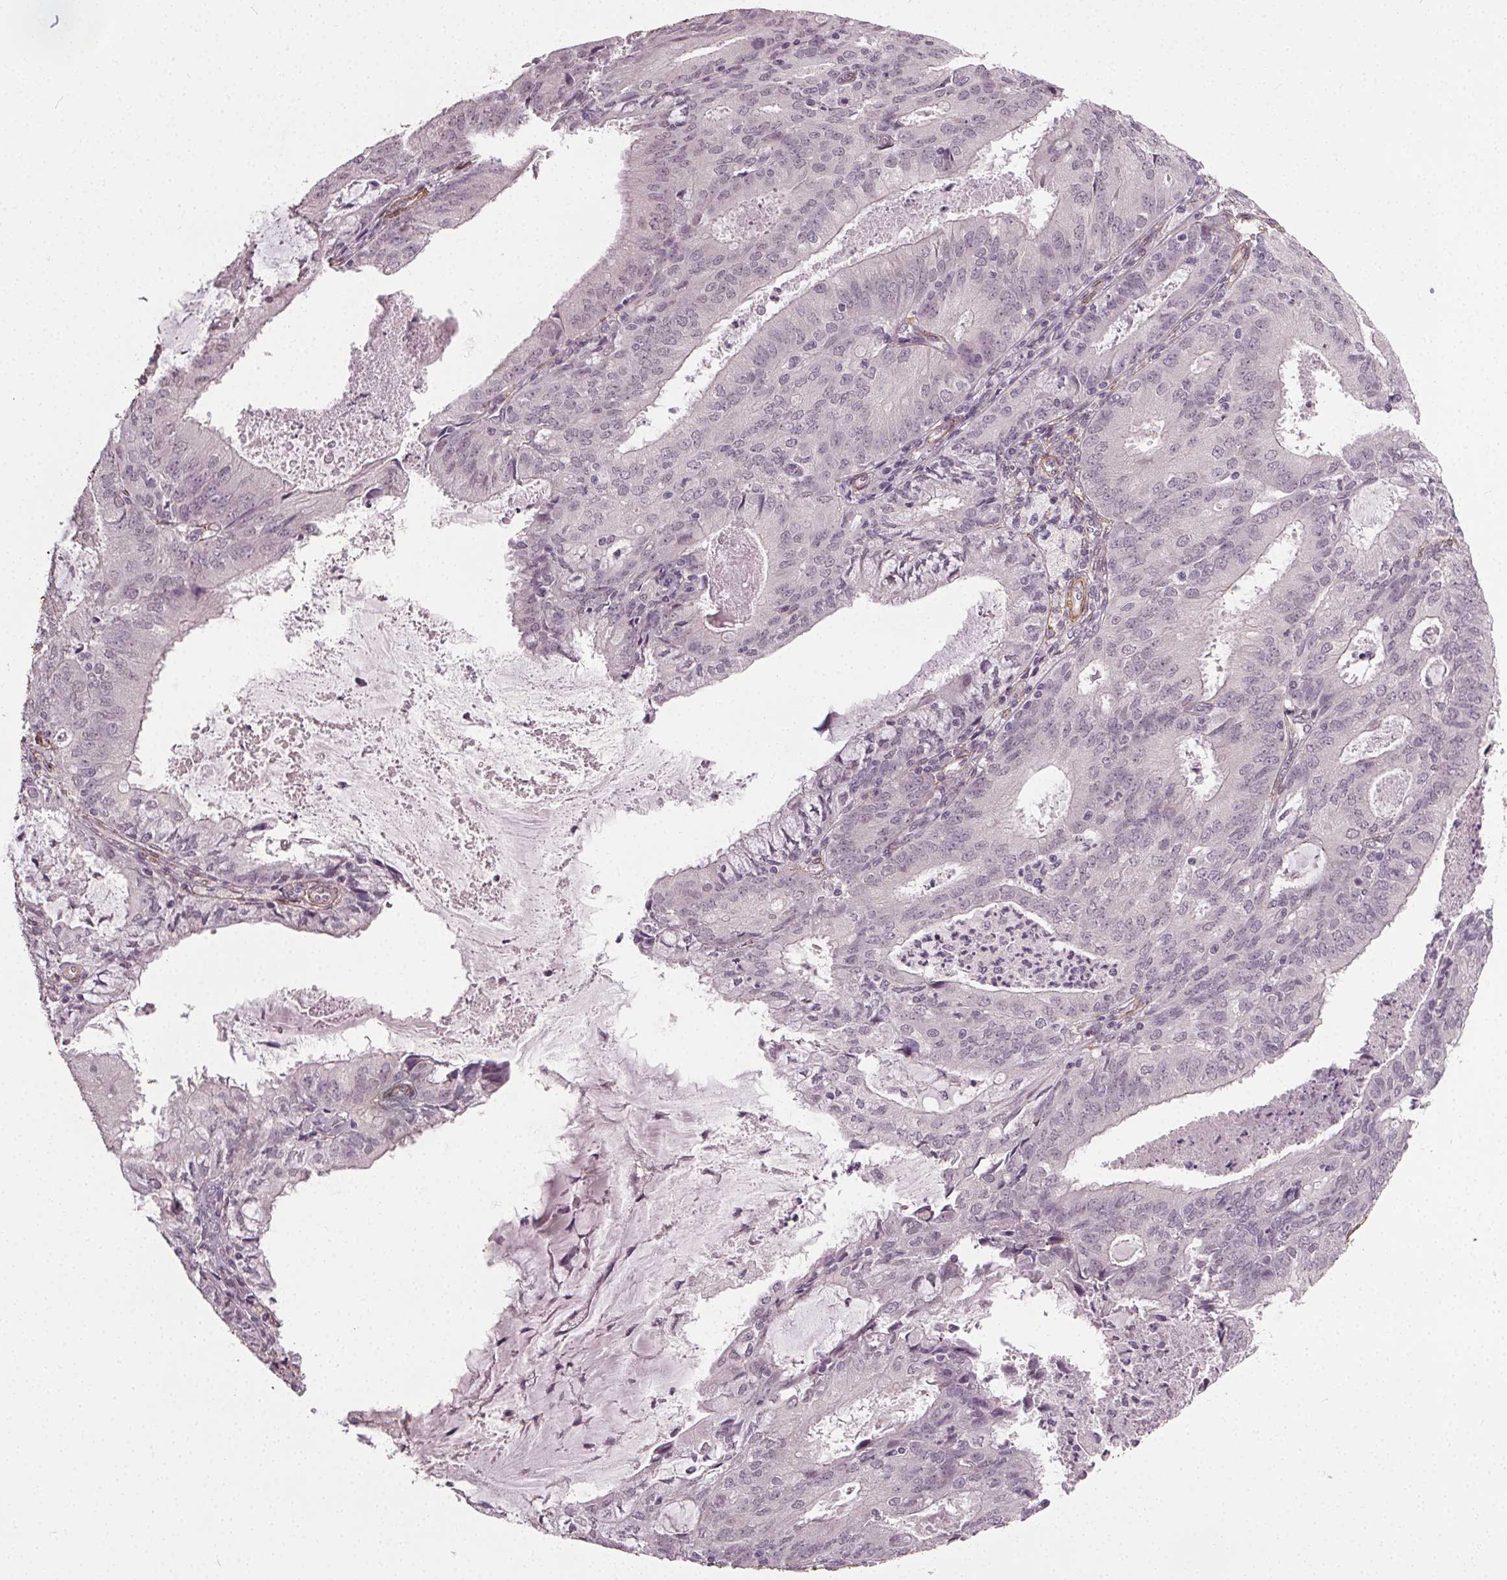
{"staining": {"intensity": "negative", "quantity": "none", "location": "none"}, "tissue": "endometrial cancer", "cell_type": "Tumor cells", "image_type": "cancer", "snomed": [{"axis": "morphology", "description": "Adenocarcinoma, NOS"}, {"axis": "topography", "description": "Endometrium"}], "caption": "Immunohistochemistry (IHC) of human endometrial adenocarcinoma reveals no positivity in tumor cells.", "gene": "PKP1", "patient": {"sex": "female", "age": 57}}